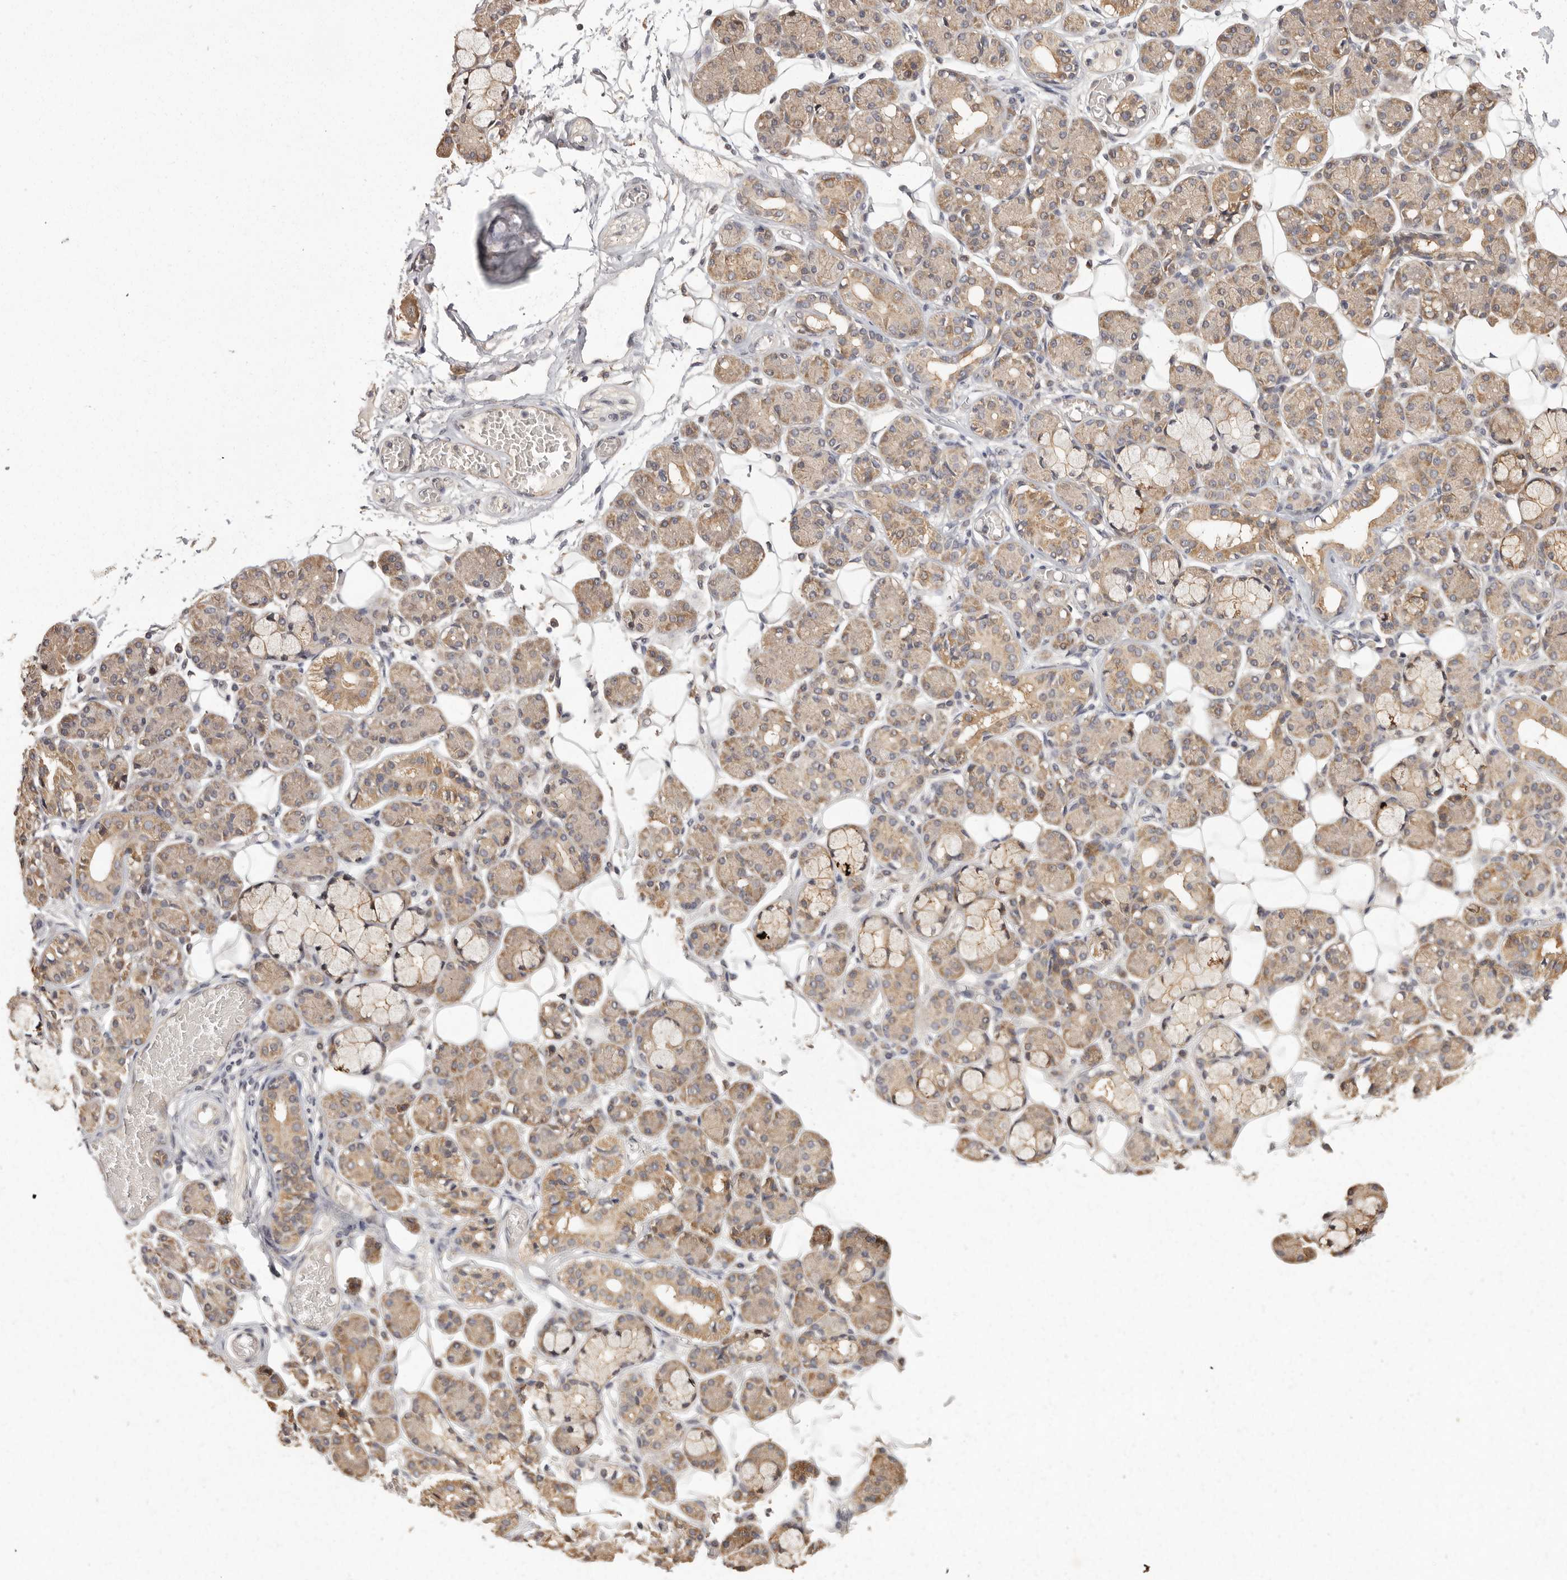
{"staining": {"intensity": "moderate", "quantity": "25%-75%", "location": "cytoplasmic/membranous"}, "tissue": "salivary gland", "cell_type": "Glandular cells", "image_type": "normal", "snomed": [{"axis": "morphology", "description": "Normal tissue, NOS"}, {"axis": "topography", "description": "Salivary gland"}], "caption": "Approximately 25%-75% of glandular cells in normal salivary gland exhibit moderate cytoplasmic/membranous protein expression as visualized by brown immunohistochemical staining.", "gene": "BAIAP2", "patient": {"sex": "male", "age": 63}}